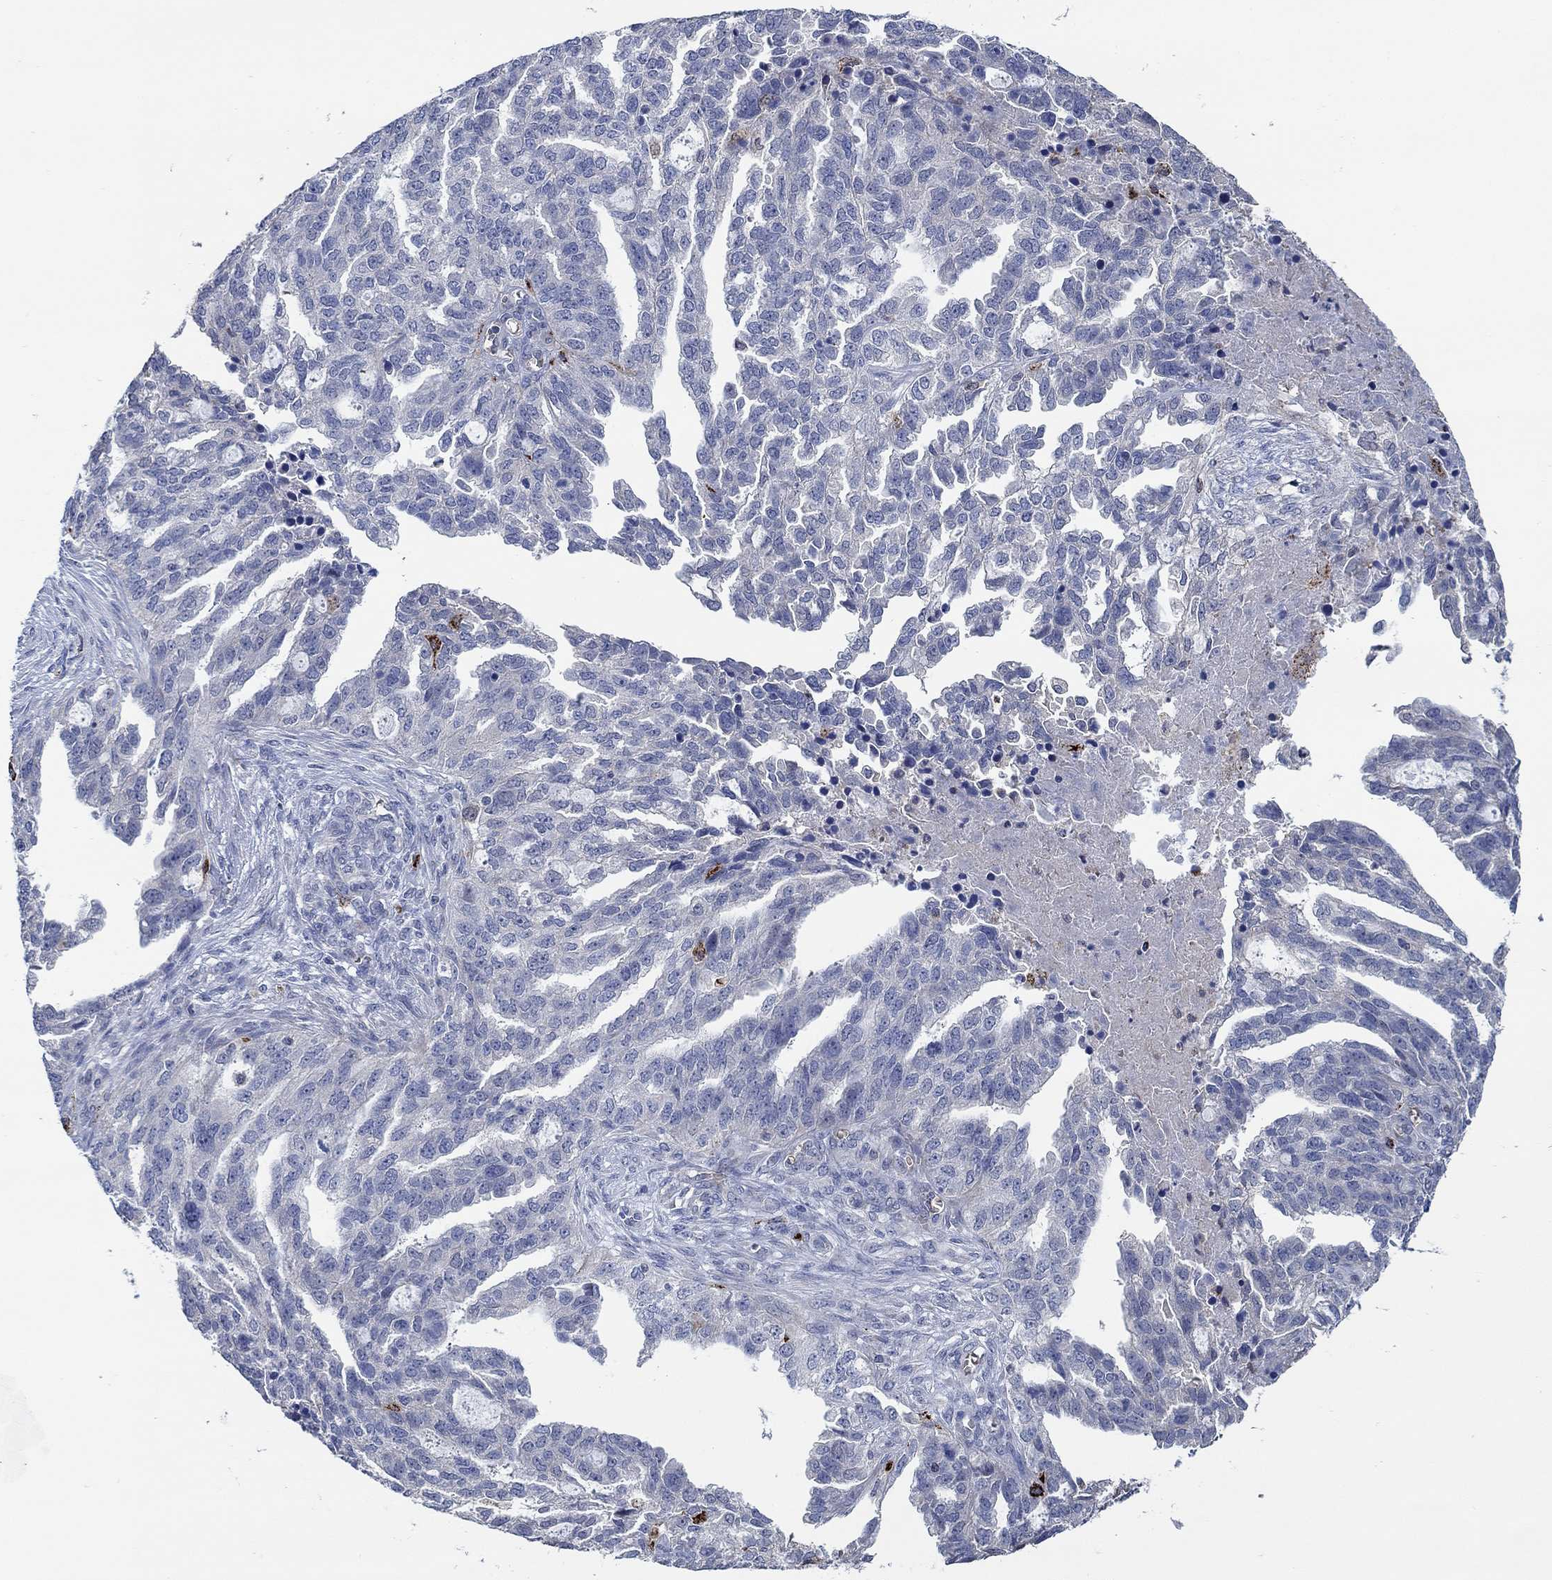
{"staining": {"intensity": "negative", "quantity": "none", "location": "none"}, "tissue": "ovarian cancer", "cell_type": "Tumor cells", "image_type": "cancer", "snomed": [{"axis": "morphology", "description": "Cystadenocarcinoma, serous, NOS"}, {"axis": "topography", "description": "Ovary"}], "caption": "A histopathology image of ovarian cancer stained for a protein reveals no brown staining in tumor cells.", "gene": "MPP1", "patient": {"sex": "female", "age": 51}}